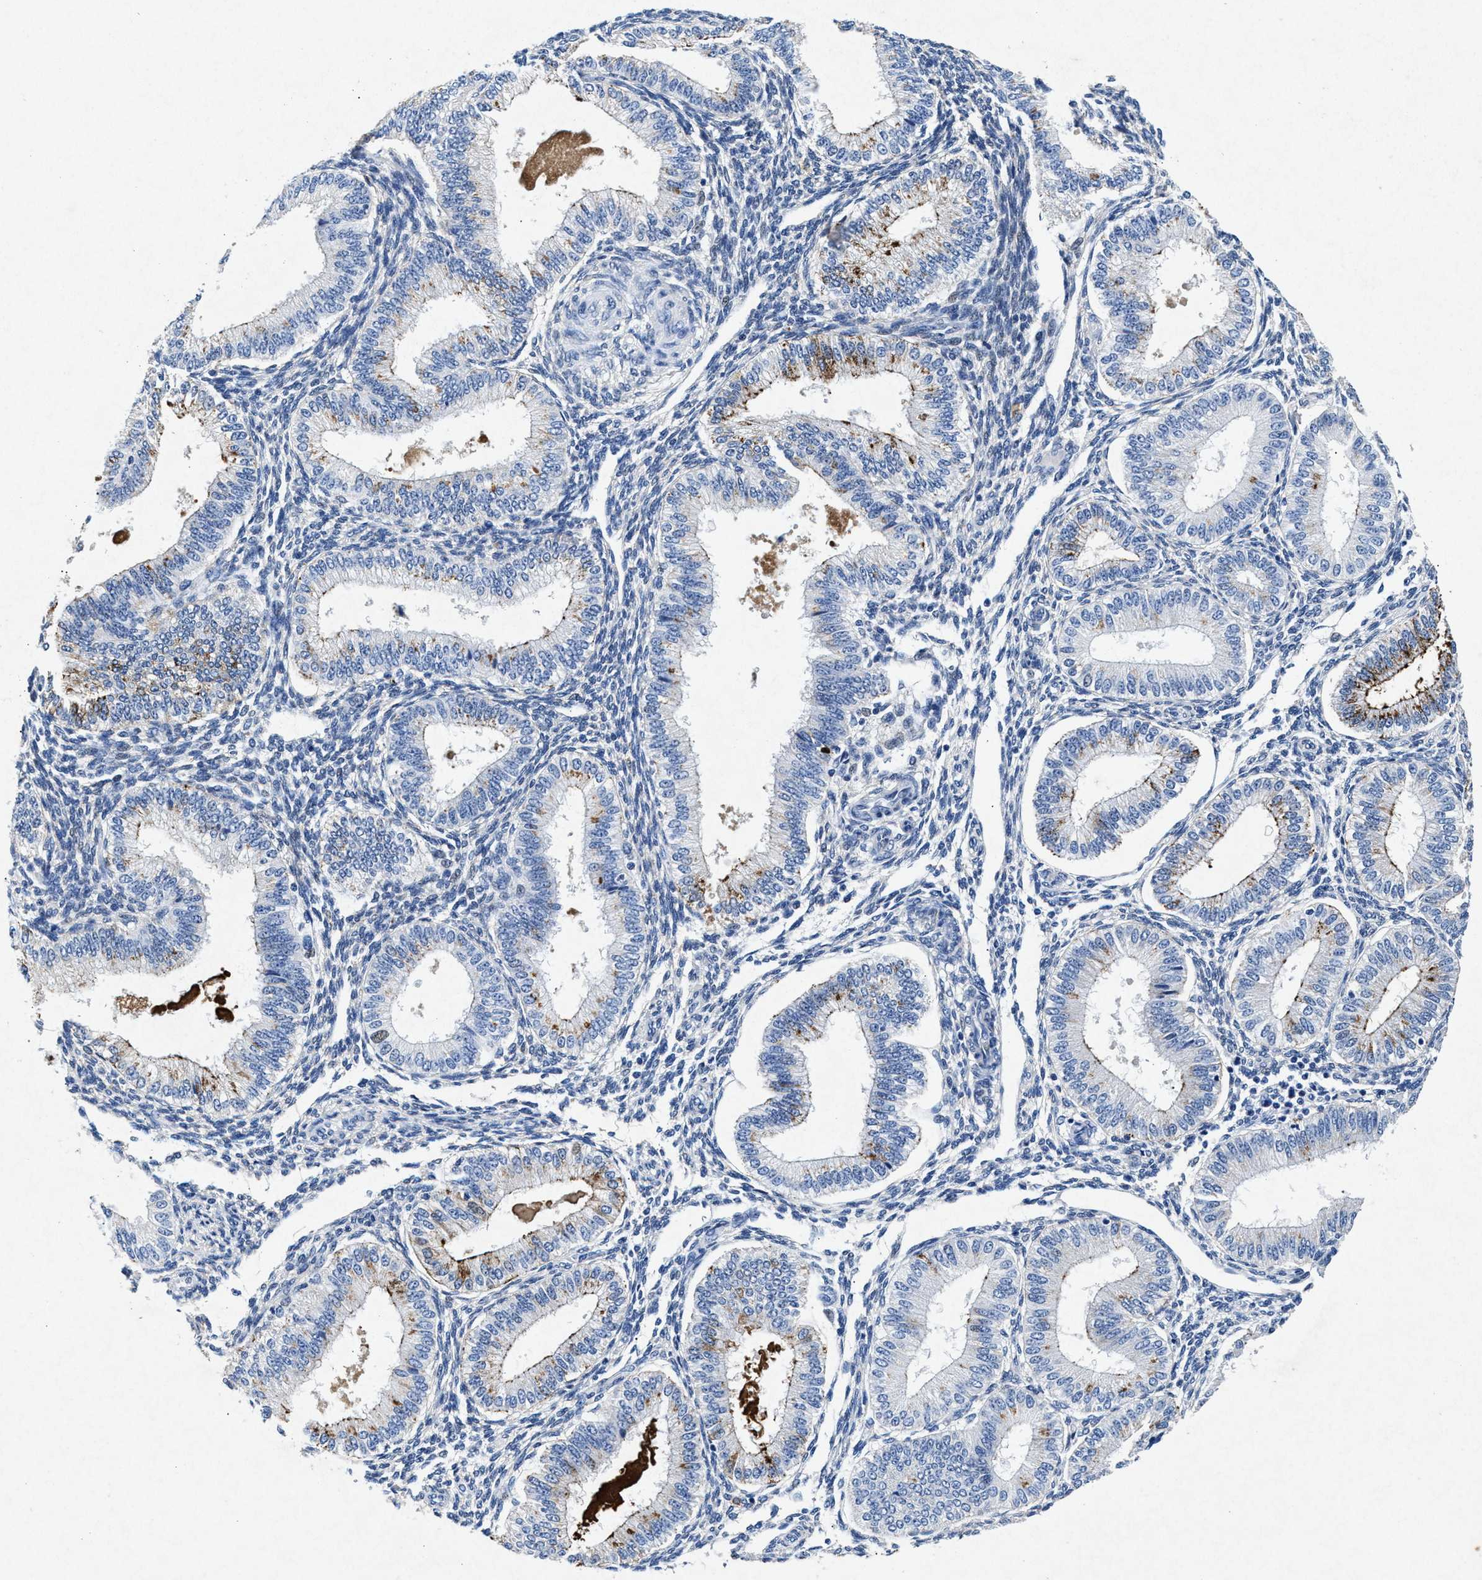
{"staining": {"intensity": "negative", "quantity": "none", "location": "none"}, "tissue": "endometrium", "cell_type": "Cells in endometrial stroma", "image_type": "normal", "snomed": [{"axis": "morphology", "description": "Normal tissue, NOS"}, {"axis": "topography", "description": "Endometrium"}], "caption": "The histopathology image shows no significant expression in cells in endometrial stroma of endometrium.", "gene": "MAP6", "patient": {"sex": "female", "age": 39}}